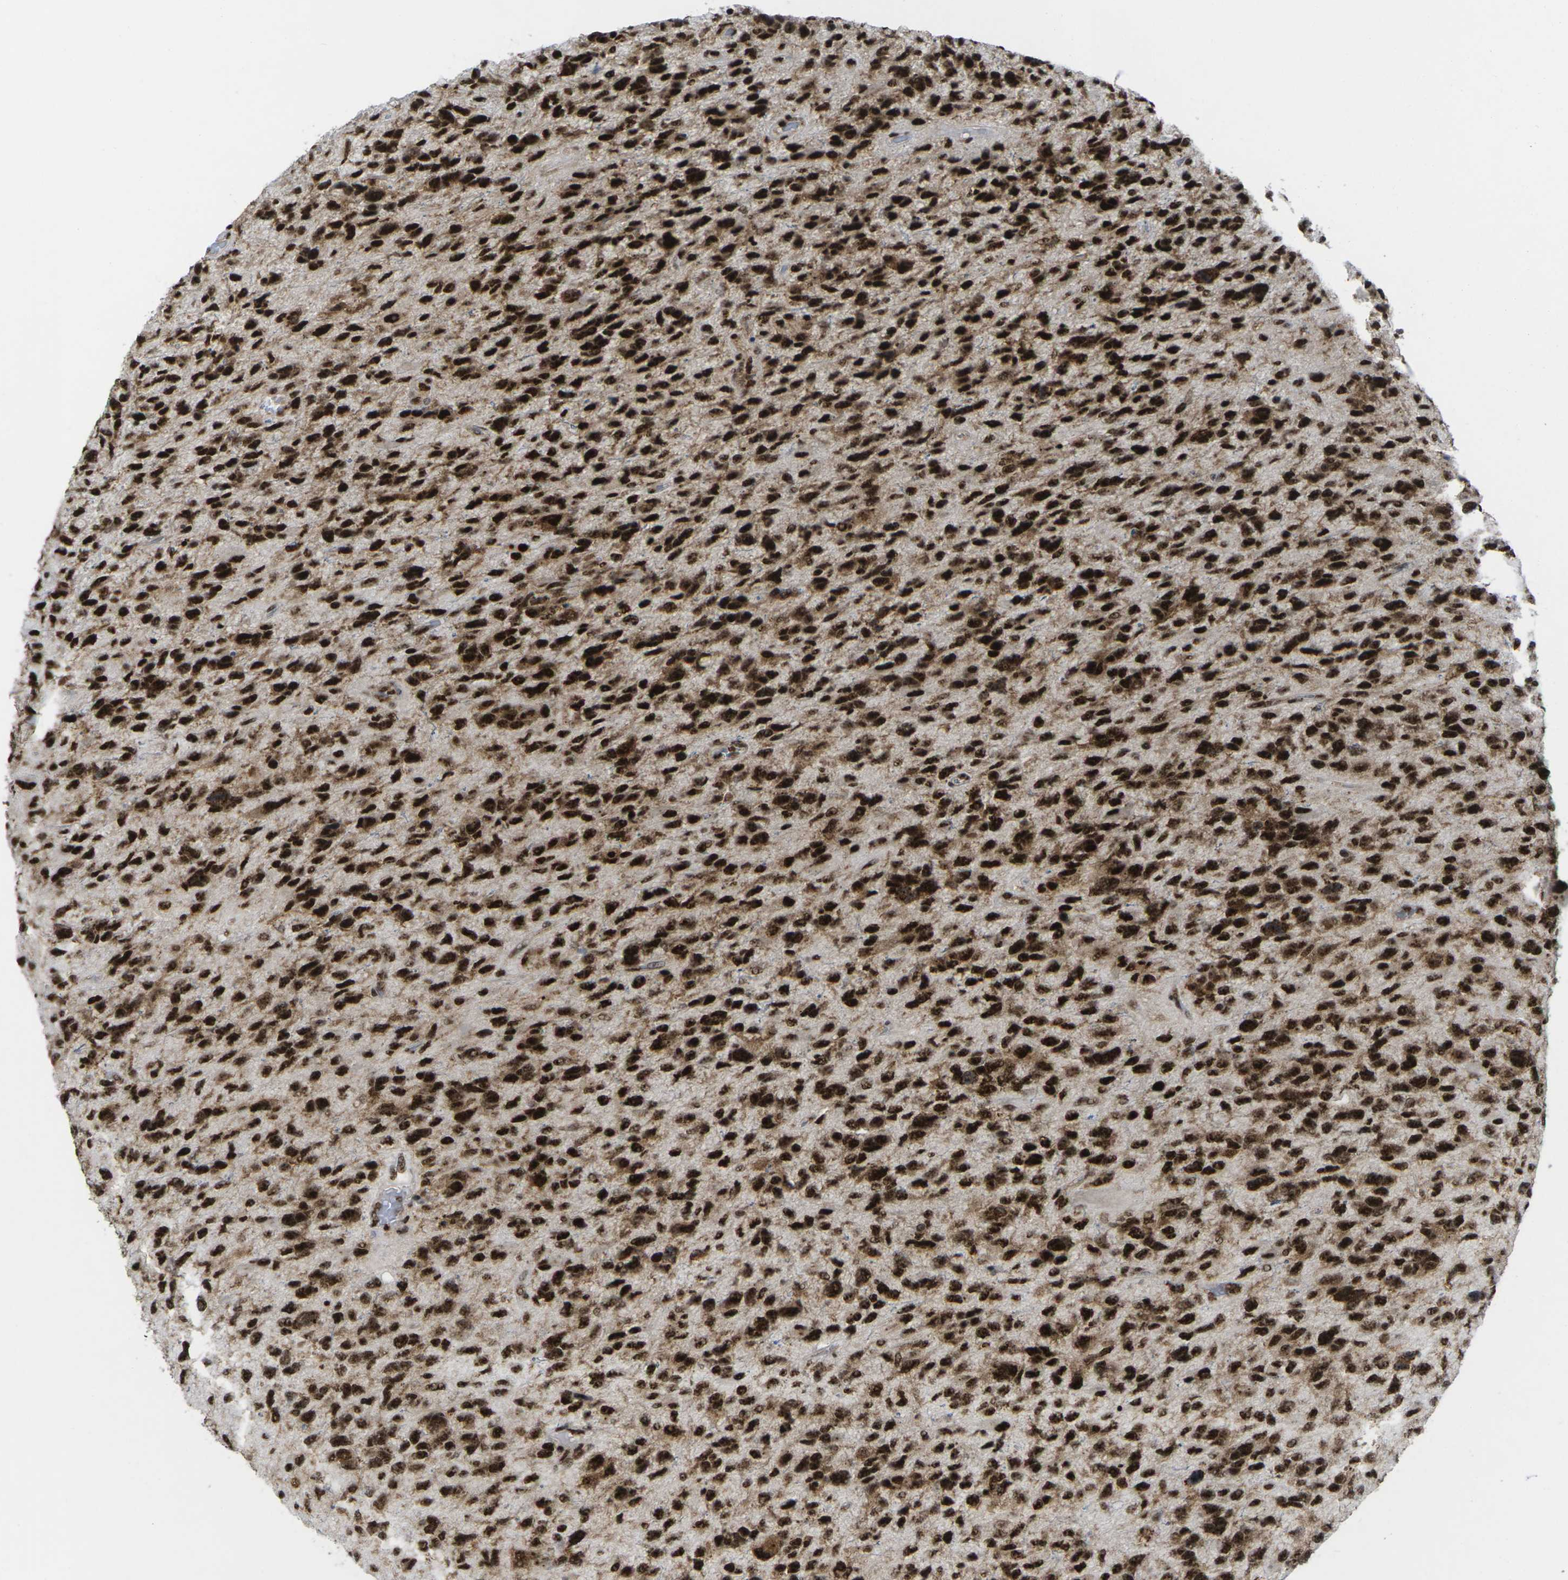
{"staining": {"intensity": "strong", "quantity": ">75%", "location": "nuclear"}, "tissue": "glioma", "cell_type": "Tumor cells", "image_type": "cancer", "snomed": [{"axis": "morphology", "description": "Glioma, malignant, High grade"}, {"axis": "topography", "description": "Cerebral cortex"}], "caption": "This photomicrograph exhibits malignant glioma (high-grade) stained with immunohistochemistry (IHC) to label a protein in brown. The nuclear of tumor cells show strong positivity for the protein. Nuclei are counter-stained blue.", "gene": "MAGOH", "patient": {"sex": "male", "age": 76}}